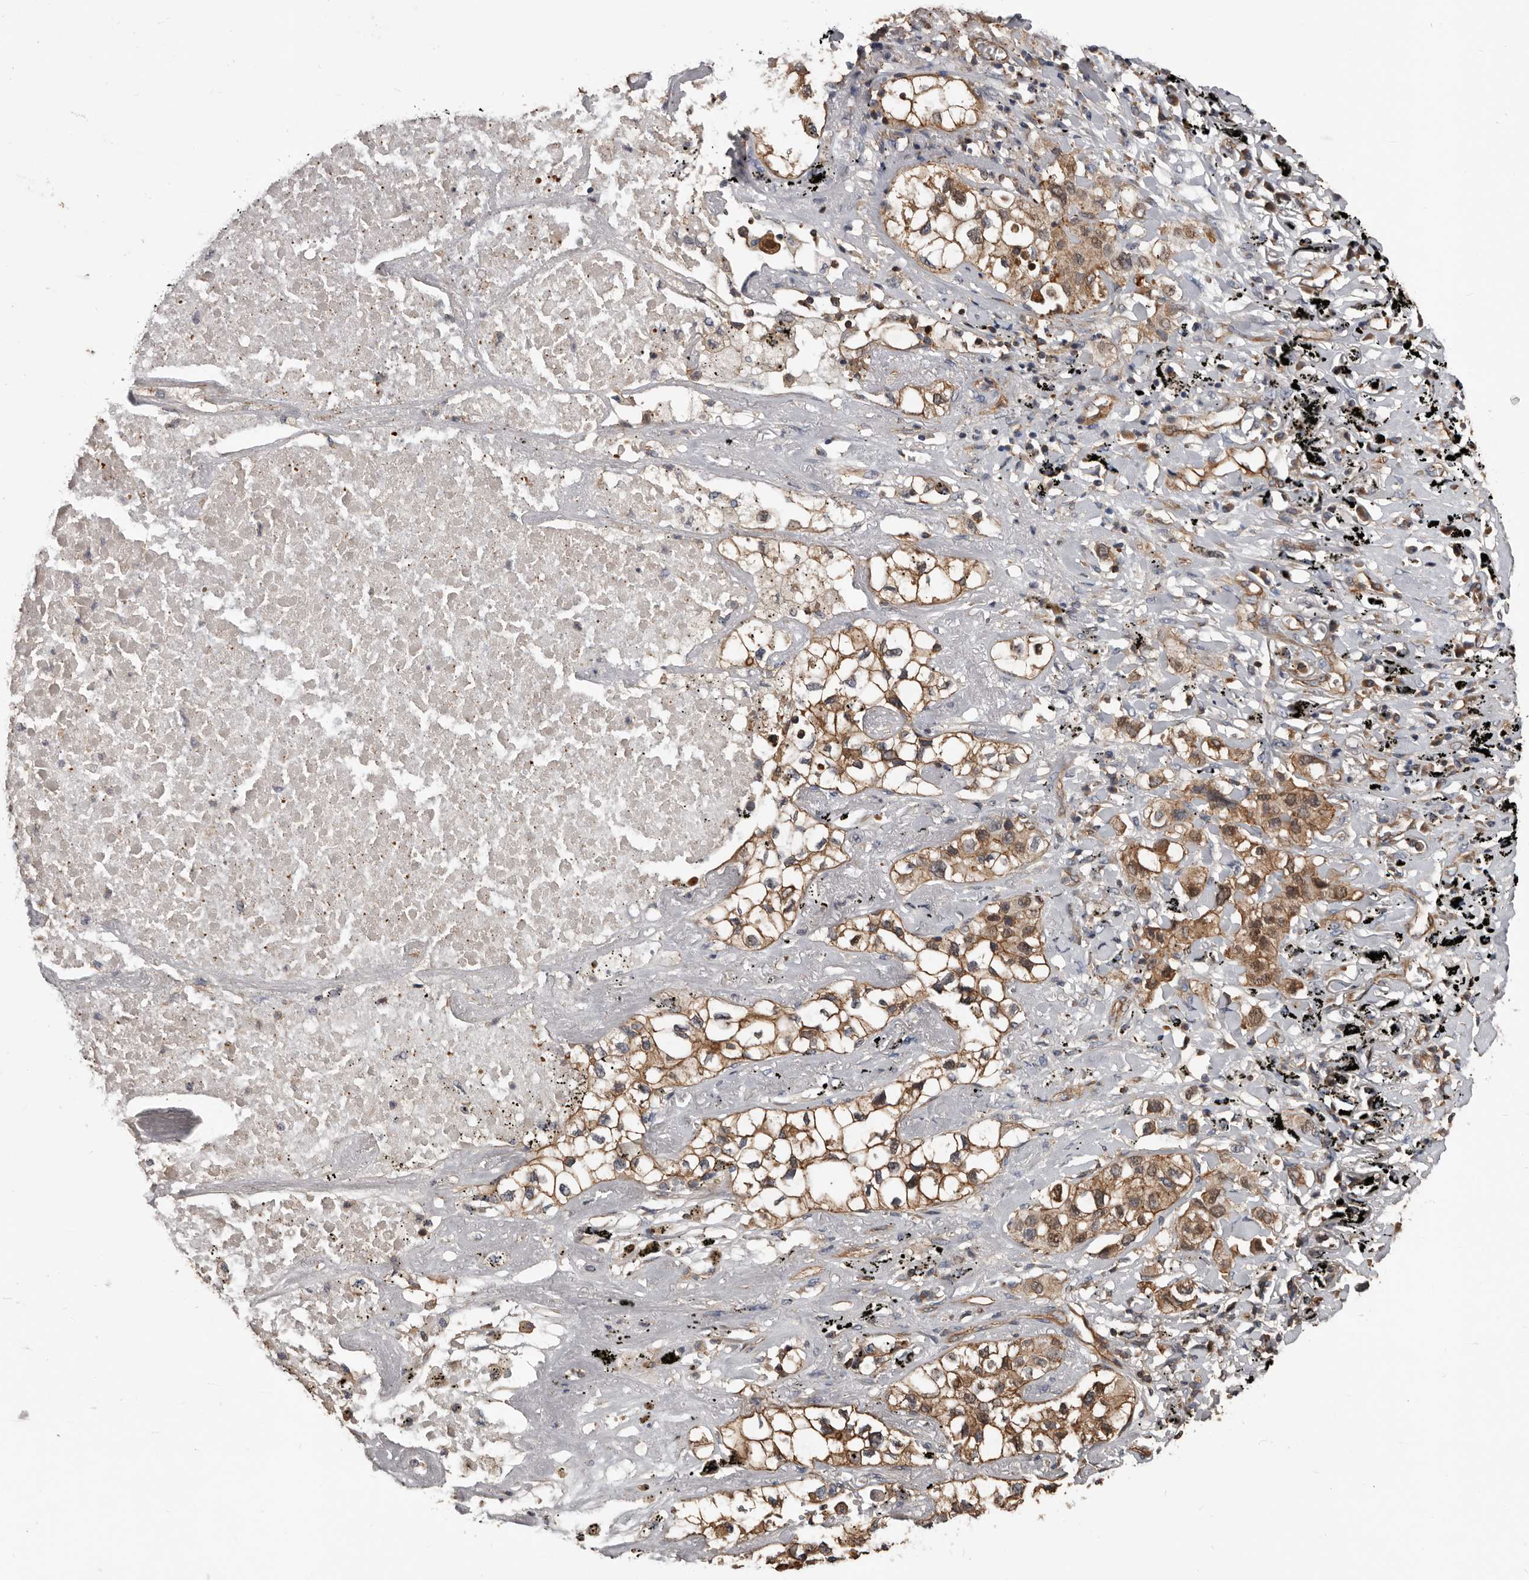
{"staining": {"intensity": "moderate", "quantity": ">75%", "location": "cytoplasmic/membranous,nuclear"}, "tissue": "lung cancer", "cell_type": "Tumor cells", "image_type": "cancer", "snomed": [{"axis": "morphology", "description": "Adenocarcinoma, NOS"}, {"axis": "topography", "description": "Lung"}], "caption": "IHC of human lung adenocarcinoma exhibits medium levels of moderate cytoplasmic/membranous and nuclear positivity in approximately >75% of tumor cells. IHC stains the protein of interest in brown and the nuclei are stained blue.", "gene": "PNRC2", "patient": {"sex": "male", "age": 63}}